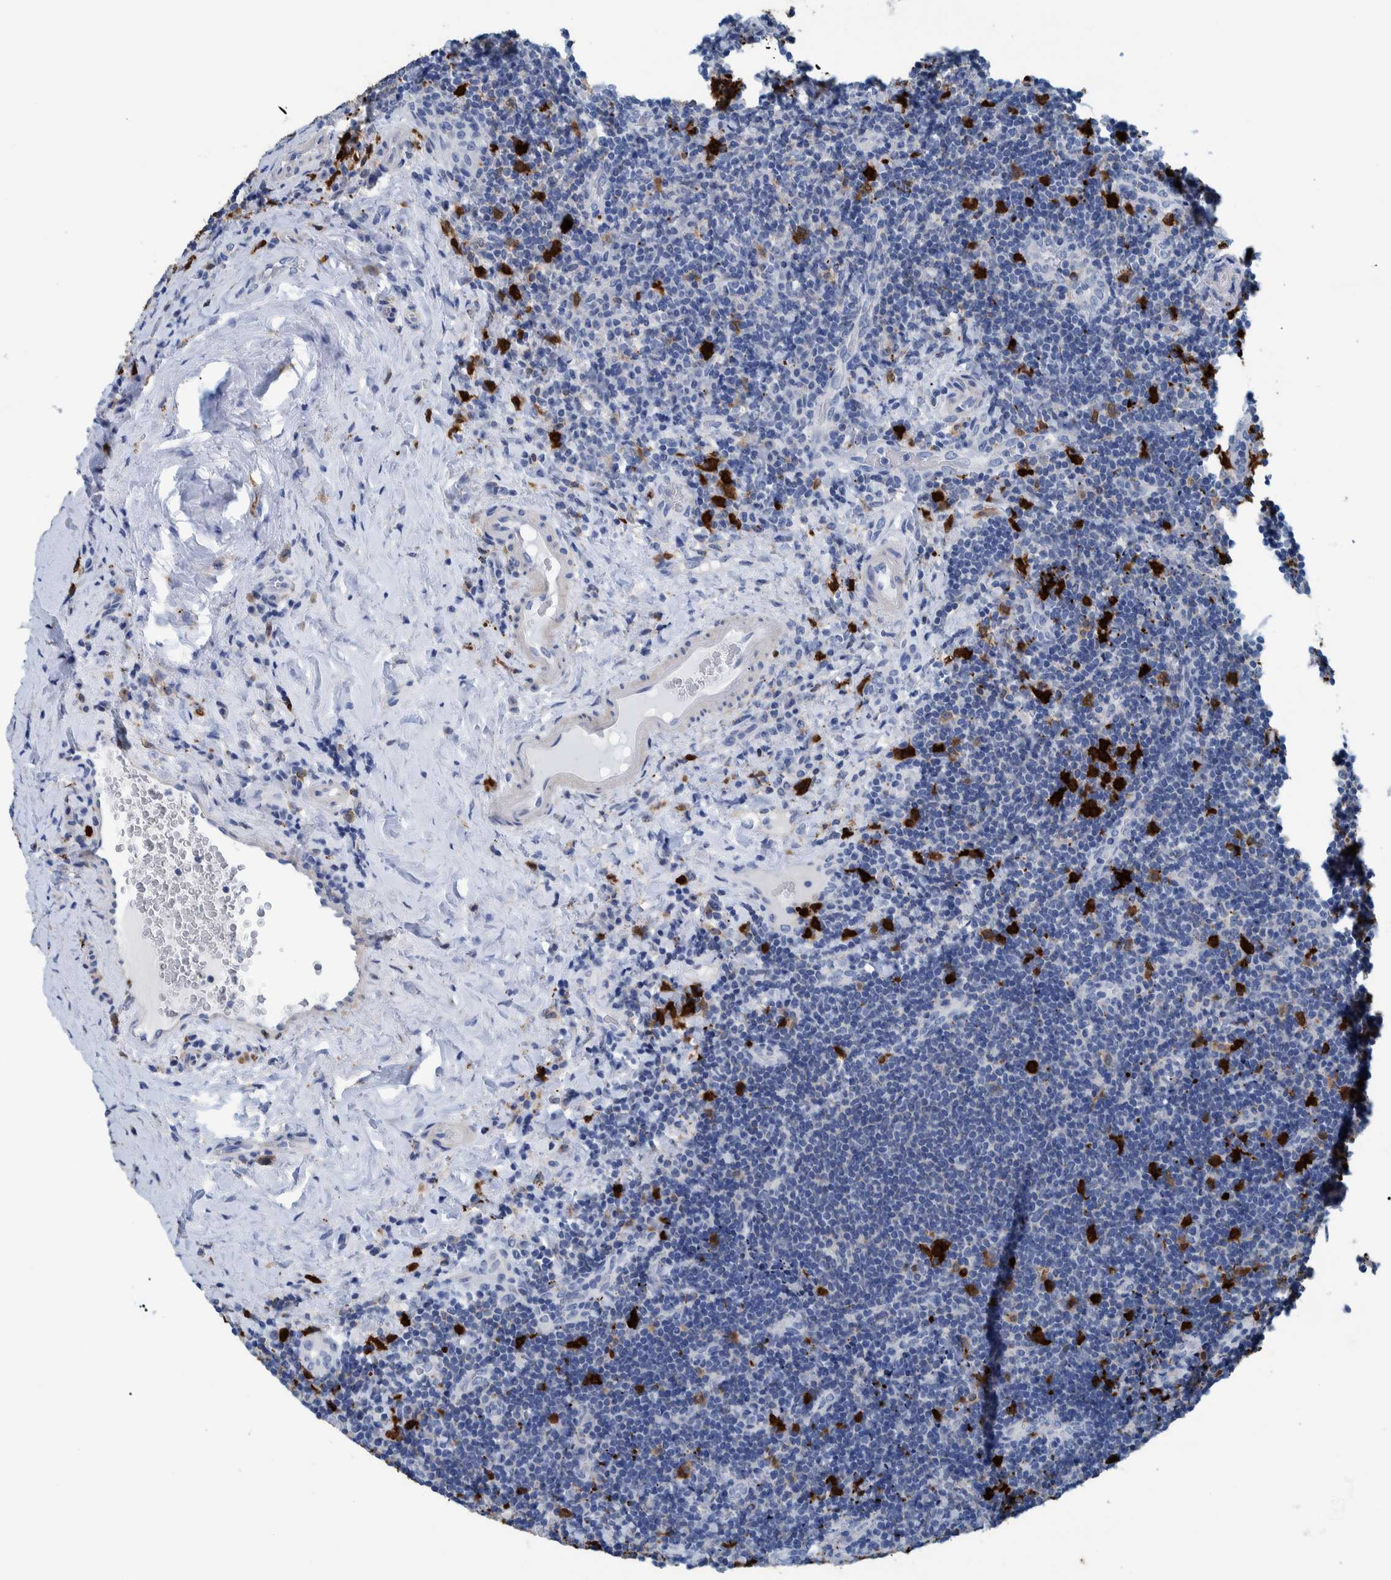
{"staining": {"intensity": "negative", "quantity": "none", "location": "none"}, "tissue": "lymphoma", "cell_type": "Tumor cells", "image_type": "cancer", "snomed": [{"axis": "morphology", "description": "Malignant lymphoma, non-Hodgkin's type, High grade"}, {"axis": "topography", "description": "Tonsil"}], "caption": "This photomicrograph is of malignant lymphoma, non-Hodgkin's type (high-grade) stained with immunohistochemistry (IHC) to label a protein in brown with the nuclei are counter-stained blue. There is no positivity in tumor cells. (Stains: DAB immunohistochemistry with hematoxylin counter stain, Microscopy: brightfield microscopy at high magnification).", "gene": "IDO1", "patient": {"sex": "female", "age": 36}}